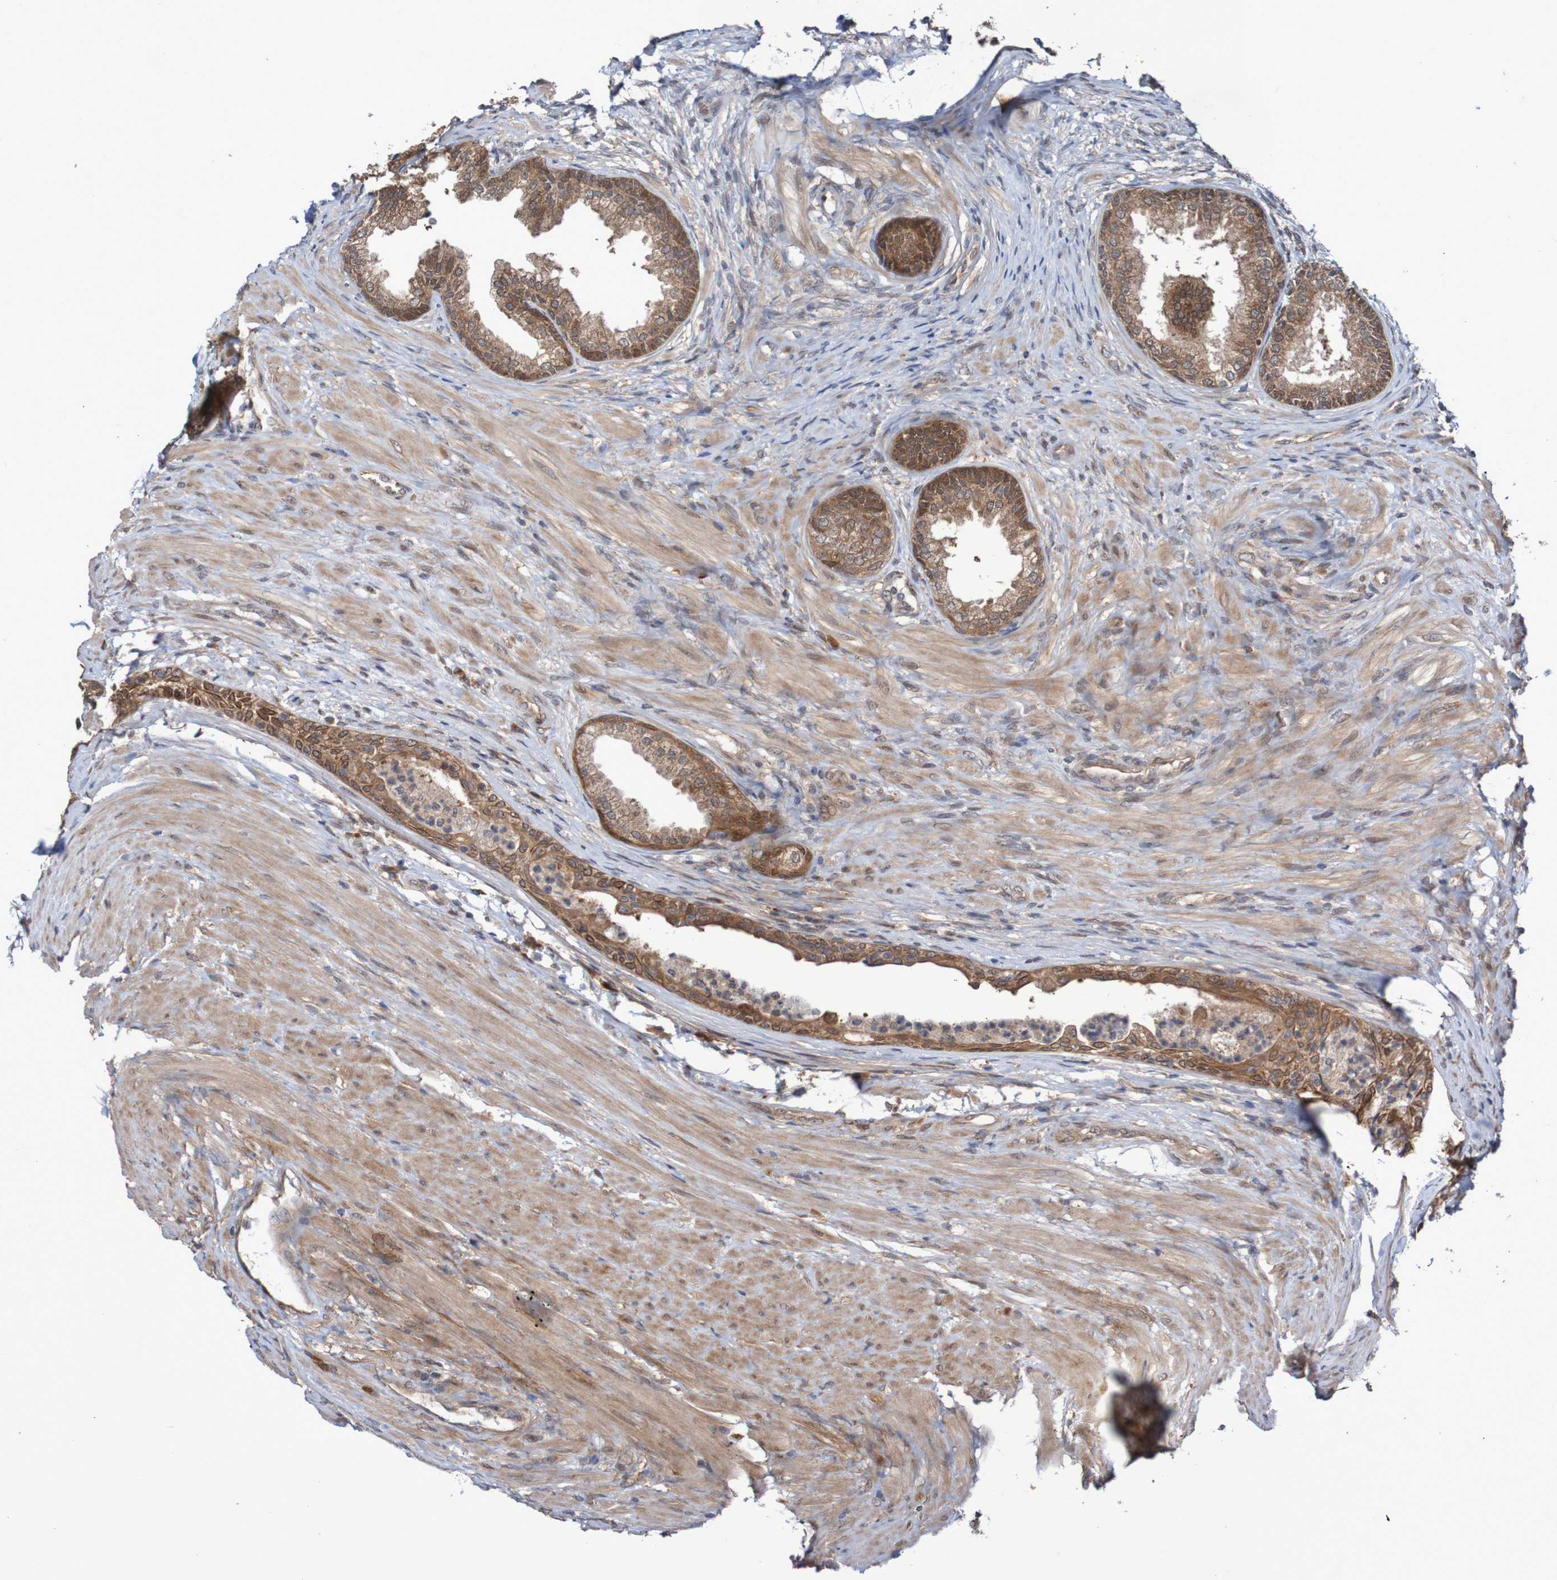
{"staining": {"intensity": "moderate", "quantity": ">75%", "location": "cytoplasmic/membranous"}, "tissue": "prostate", "cell_type": "Glandular cells", "image_type": "normal", "snomed": [{"axis": "morphology", "description": "Normal tissue, NOS"}, {"axis": "topography", "description": "Prostate"}], "caption": "This photomicrograph reveals immunohistochemistry (IHC) staining of unremarkable prostate, with medium moderate cytoplasmic/membranous expression in approximately >75% of glandular cells.", "gene": "PHPT1", "patient": {"sex": "male", "age": 76}}